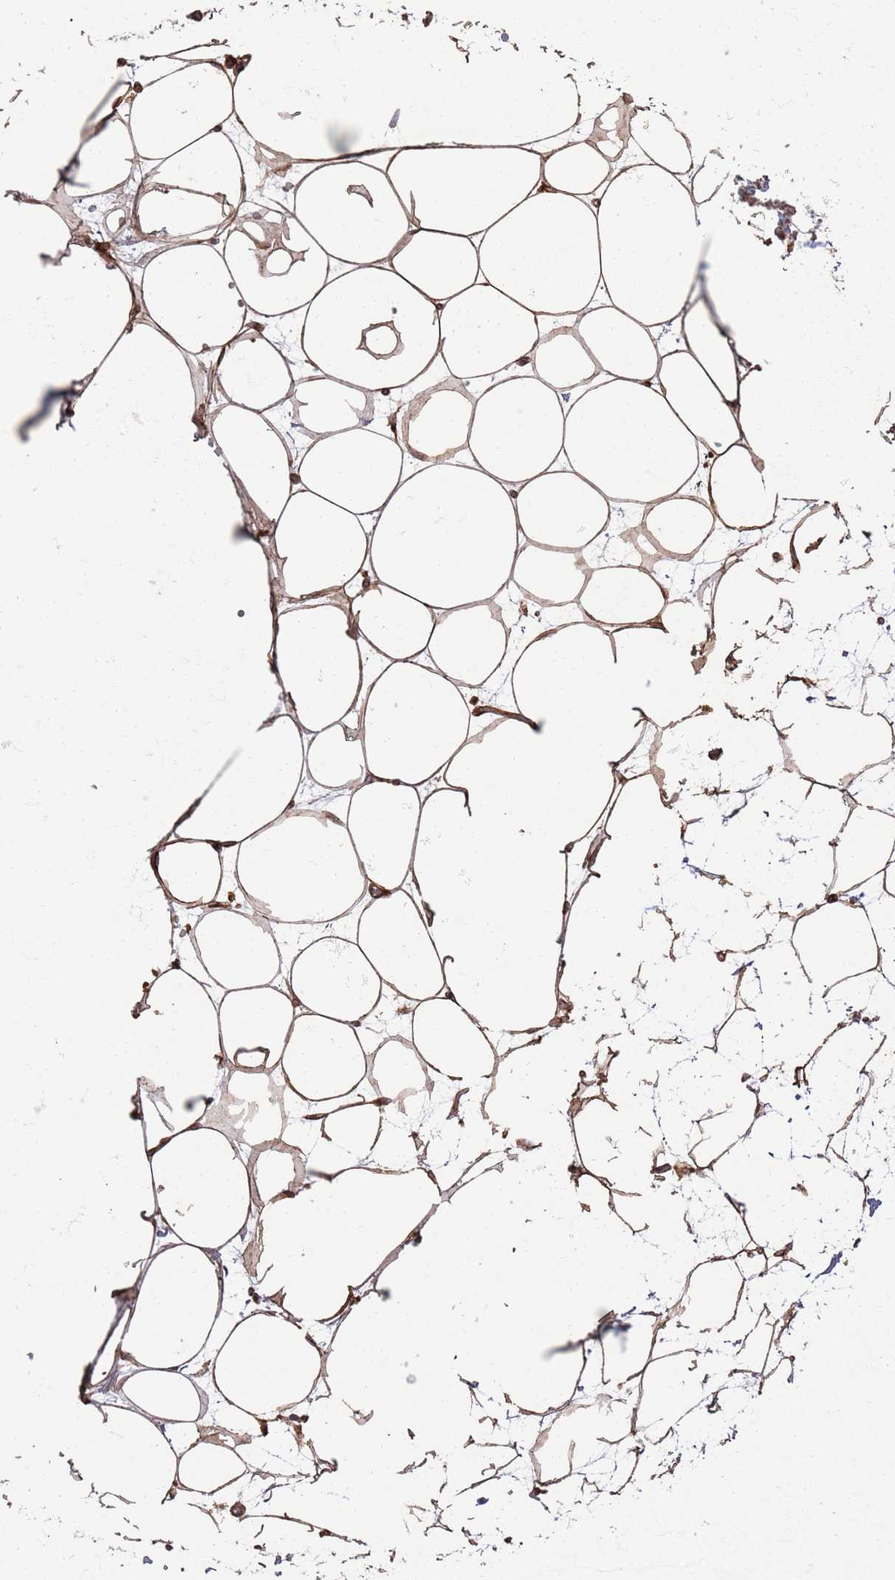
{"staining": {"intensity": "moderate", "quantity": ">75%", "location": "cytoplasmic/membranous"}, "tissue": "breast", "cell_type": "Adipocytes", "image_type": "normal", "snomed": [{"axis": "morphology", "description": "Normal tissue, NOS"}, {"axis": "morphology", "description": "Adenoma, NOS"}, {"axis": "topography", "description": "Breast"}], "caption": "About >75% of adipocytes in normal breast exhibit moderate cytoplasmic/membranous protein staining as visualized by brown immunohistochemical staining.", "gene": "PHF21A", "patient": {"sex": "female", "age": 23}}